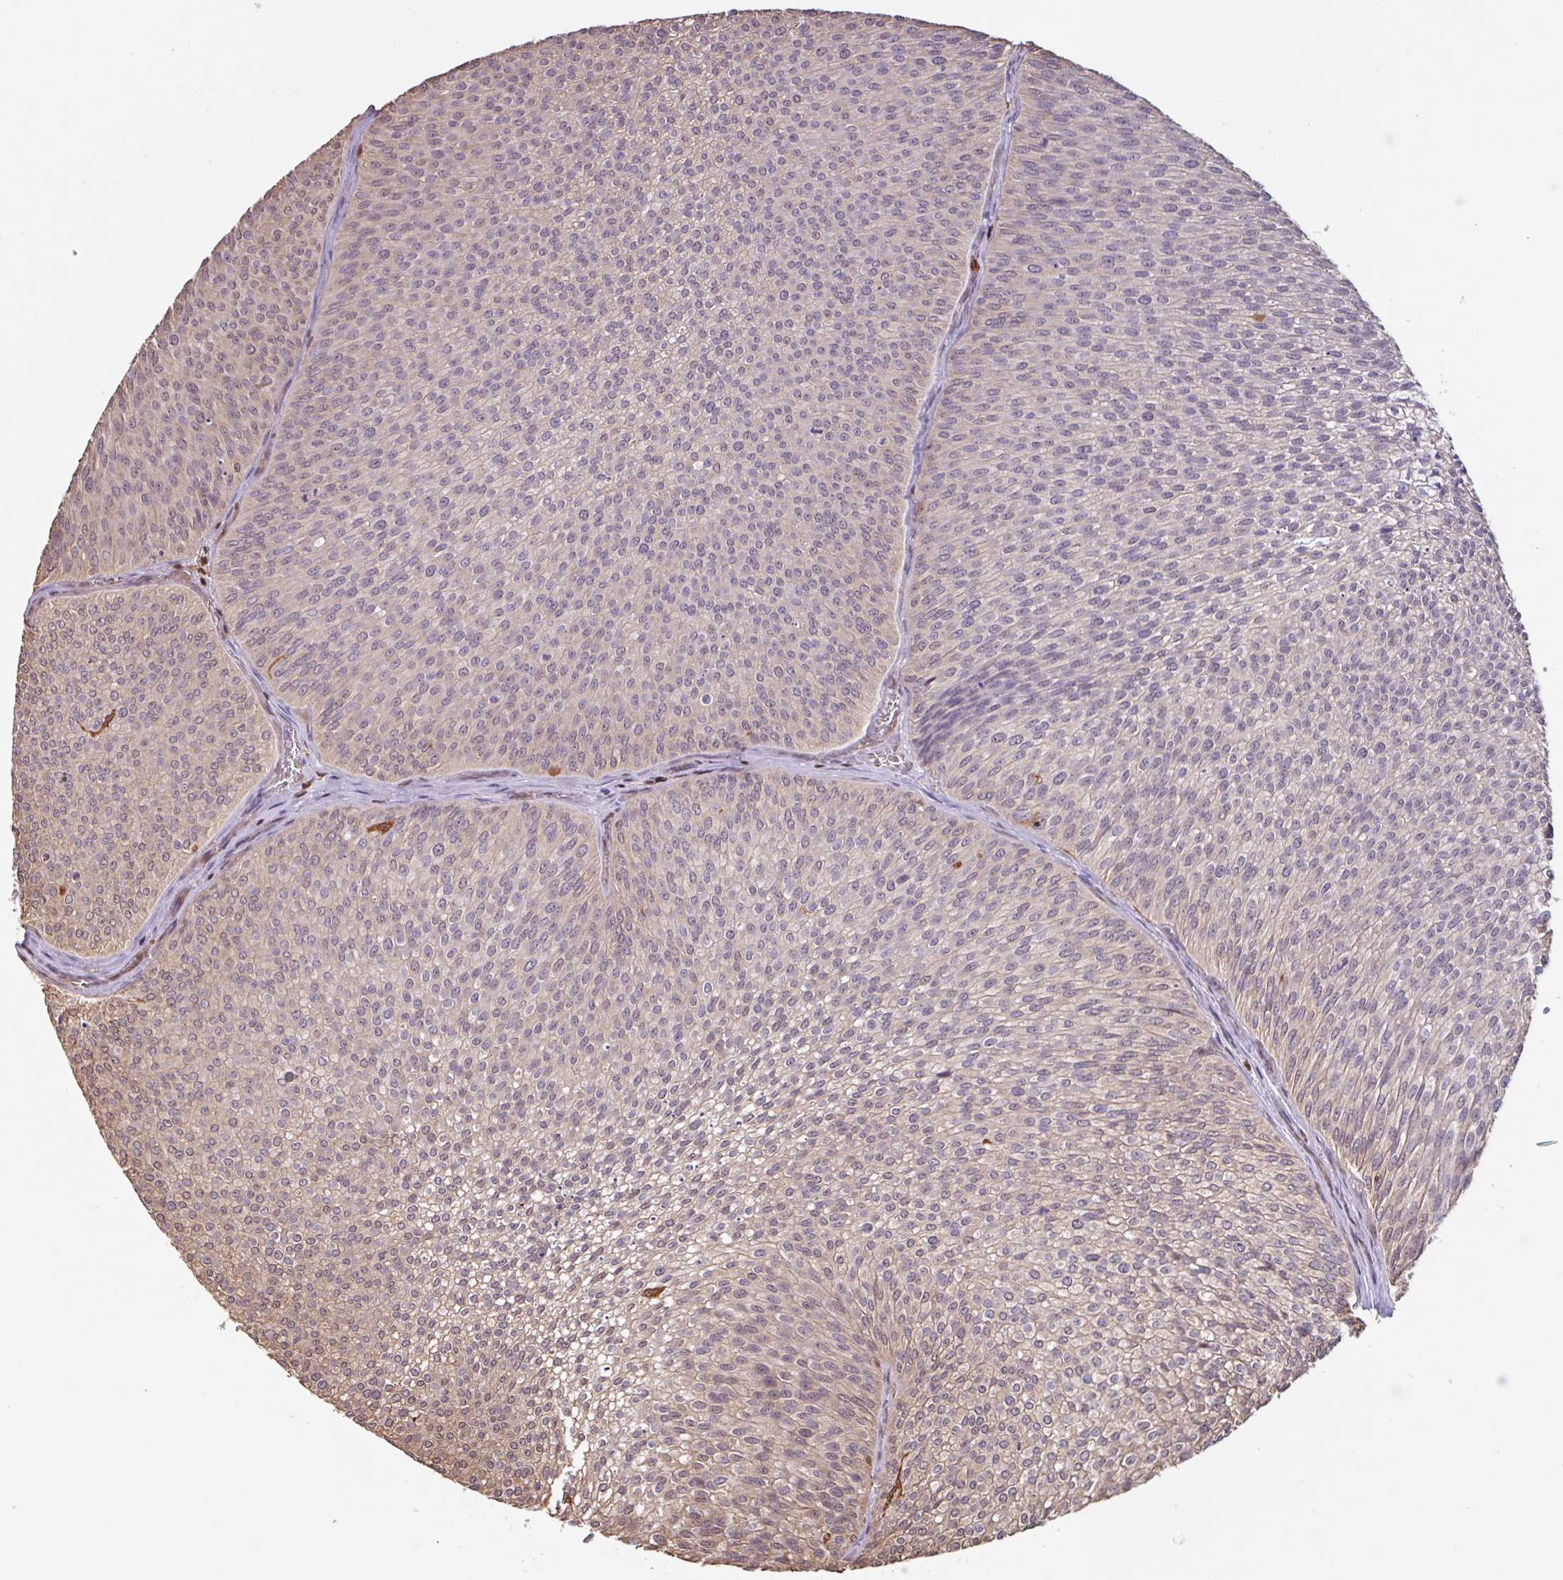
{"staining": {"intensity": "weak", "quantity": "25%-75%", "location": "cytoplasmic/membranous,nuclear"}, "tissue": "urothelial cancer", "cell_type": "Tumor cells", "image_type": "cancer", "snomed": [{"axis": "morphology", "description": "Urothelial carcinoma, Low grade"}, {"axis": "topography", "description": "Urinary bladder"}], "caption": "A high-resolution photomicrograph shows immunohistochemistry staining of low-grade urothelial carcinoma, which exhibits weak cytoplasmic/membranous and nuclear positivity in about 25%-75% of tumor cells.", "gene": "ARHGDIB", "patient": {"sex": "male", "age": 91}}